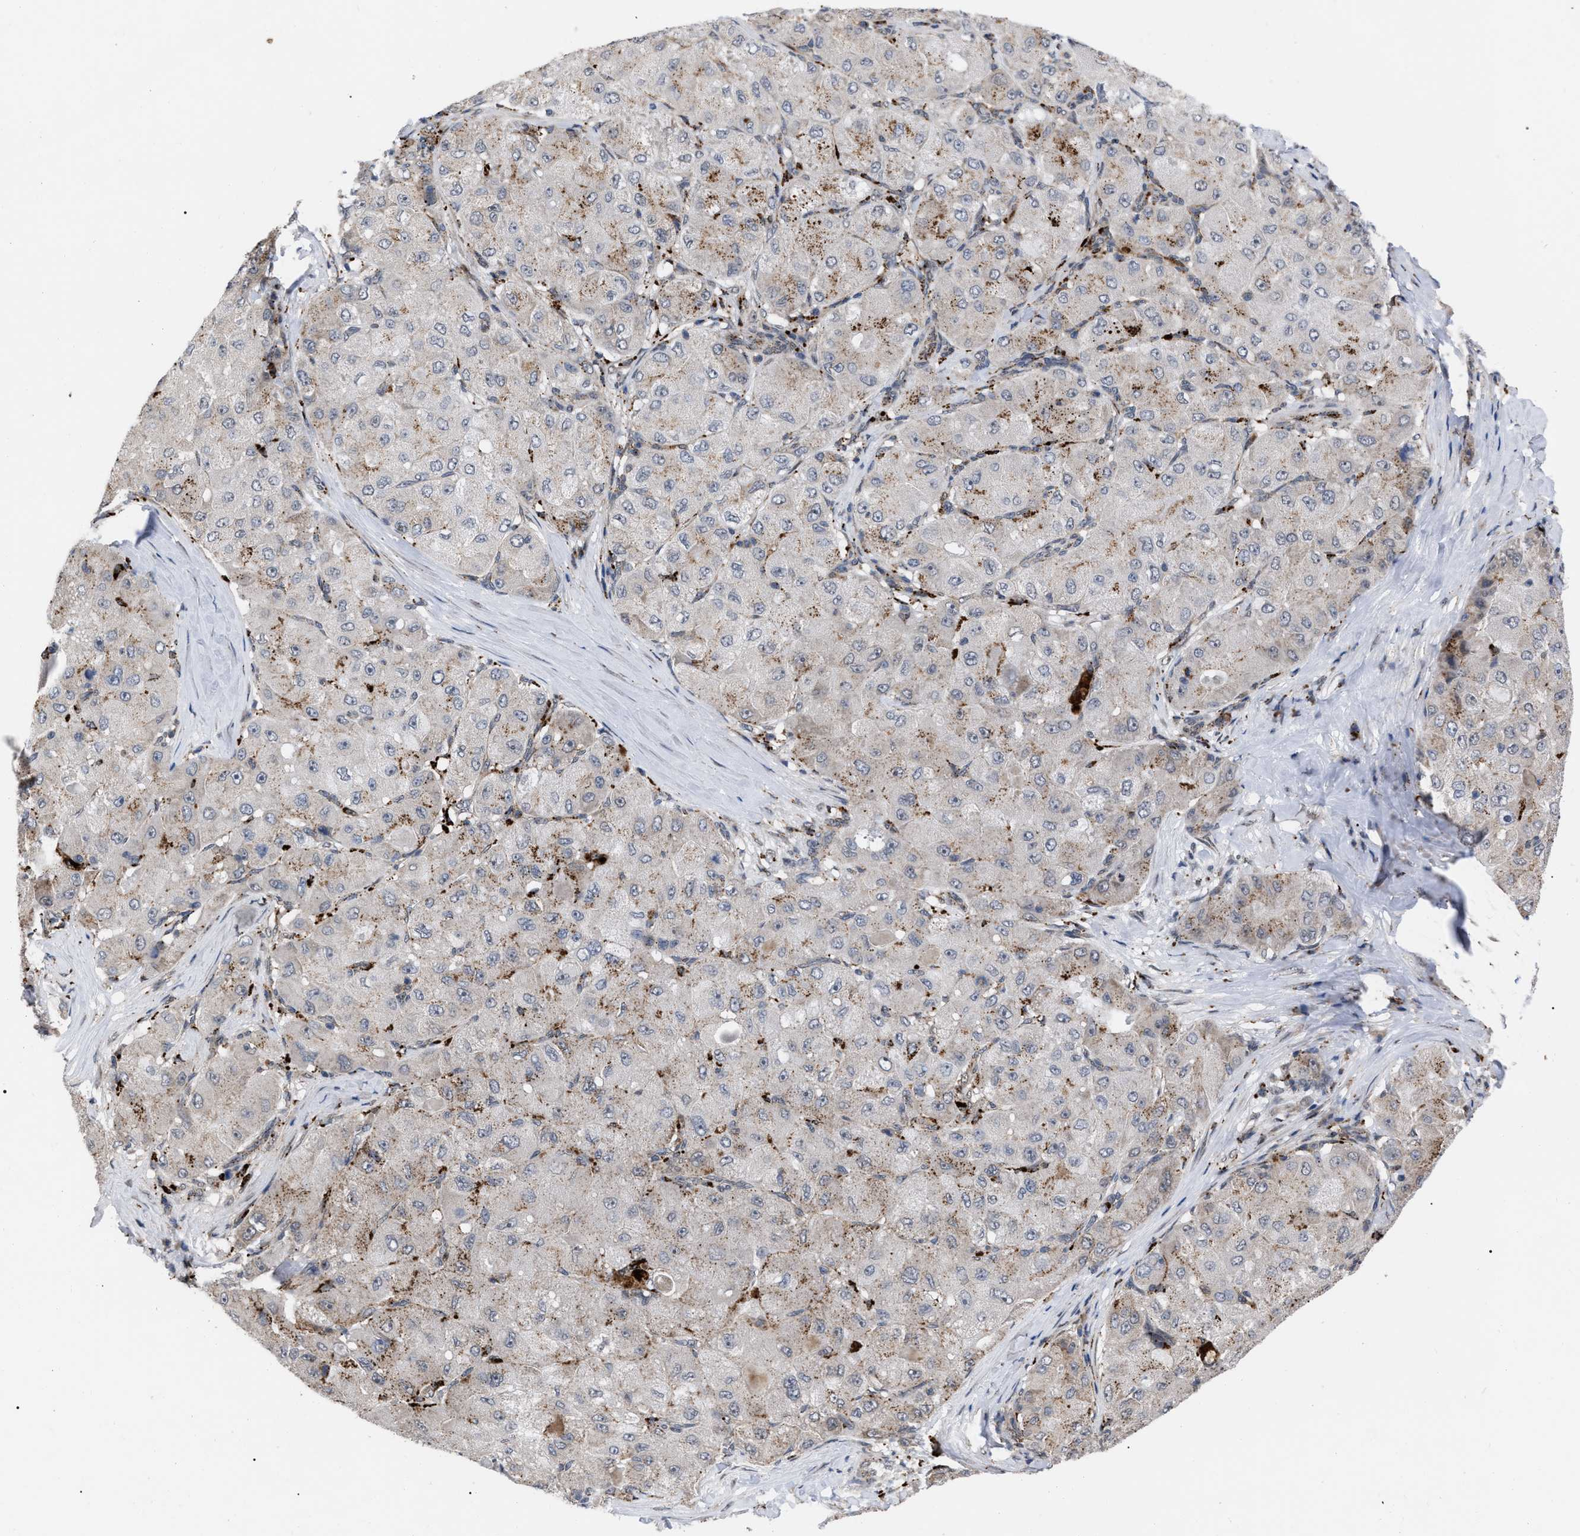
{"staining": {"intensity": "moderate", "quantity": "<25%", "location": "cytoplasmic/membranous"}, "tissue": "liver cancer", "cell_type": "Tumor cells", "image_type": "cancer", "snomed": [{"axis": "morphology", "description": "Carcinoma, Hepatocellular, NOS"}, {"axis": "topography", "description": "Liver"}], "caption": "Protein positivity by immunohistochemistry (IHC) shows moderate cytoplasmic/membranous staining in approximately <25% of tumor cells in hepatocellular carcinoma (liver).", "gene": "UPF1", "patient": {"sex": "male", "age": 80}}